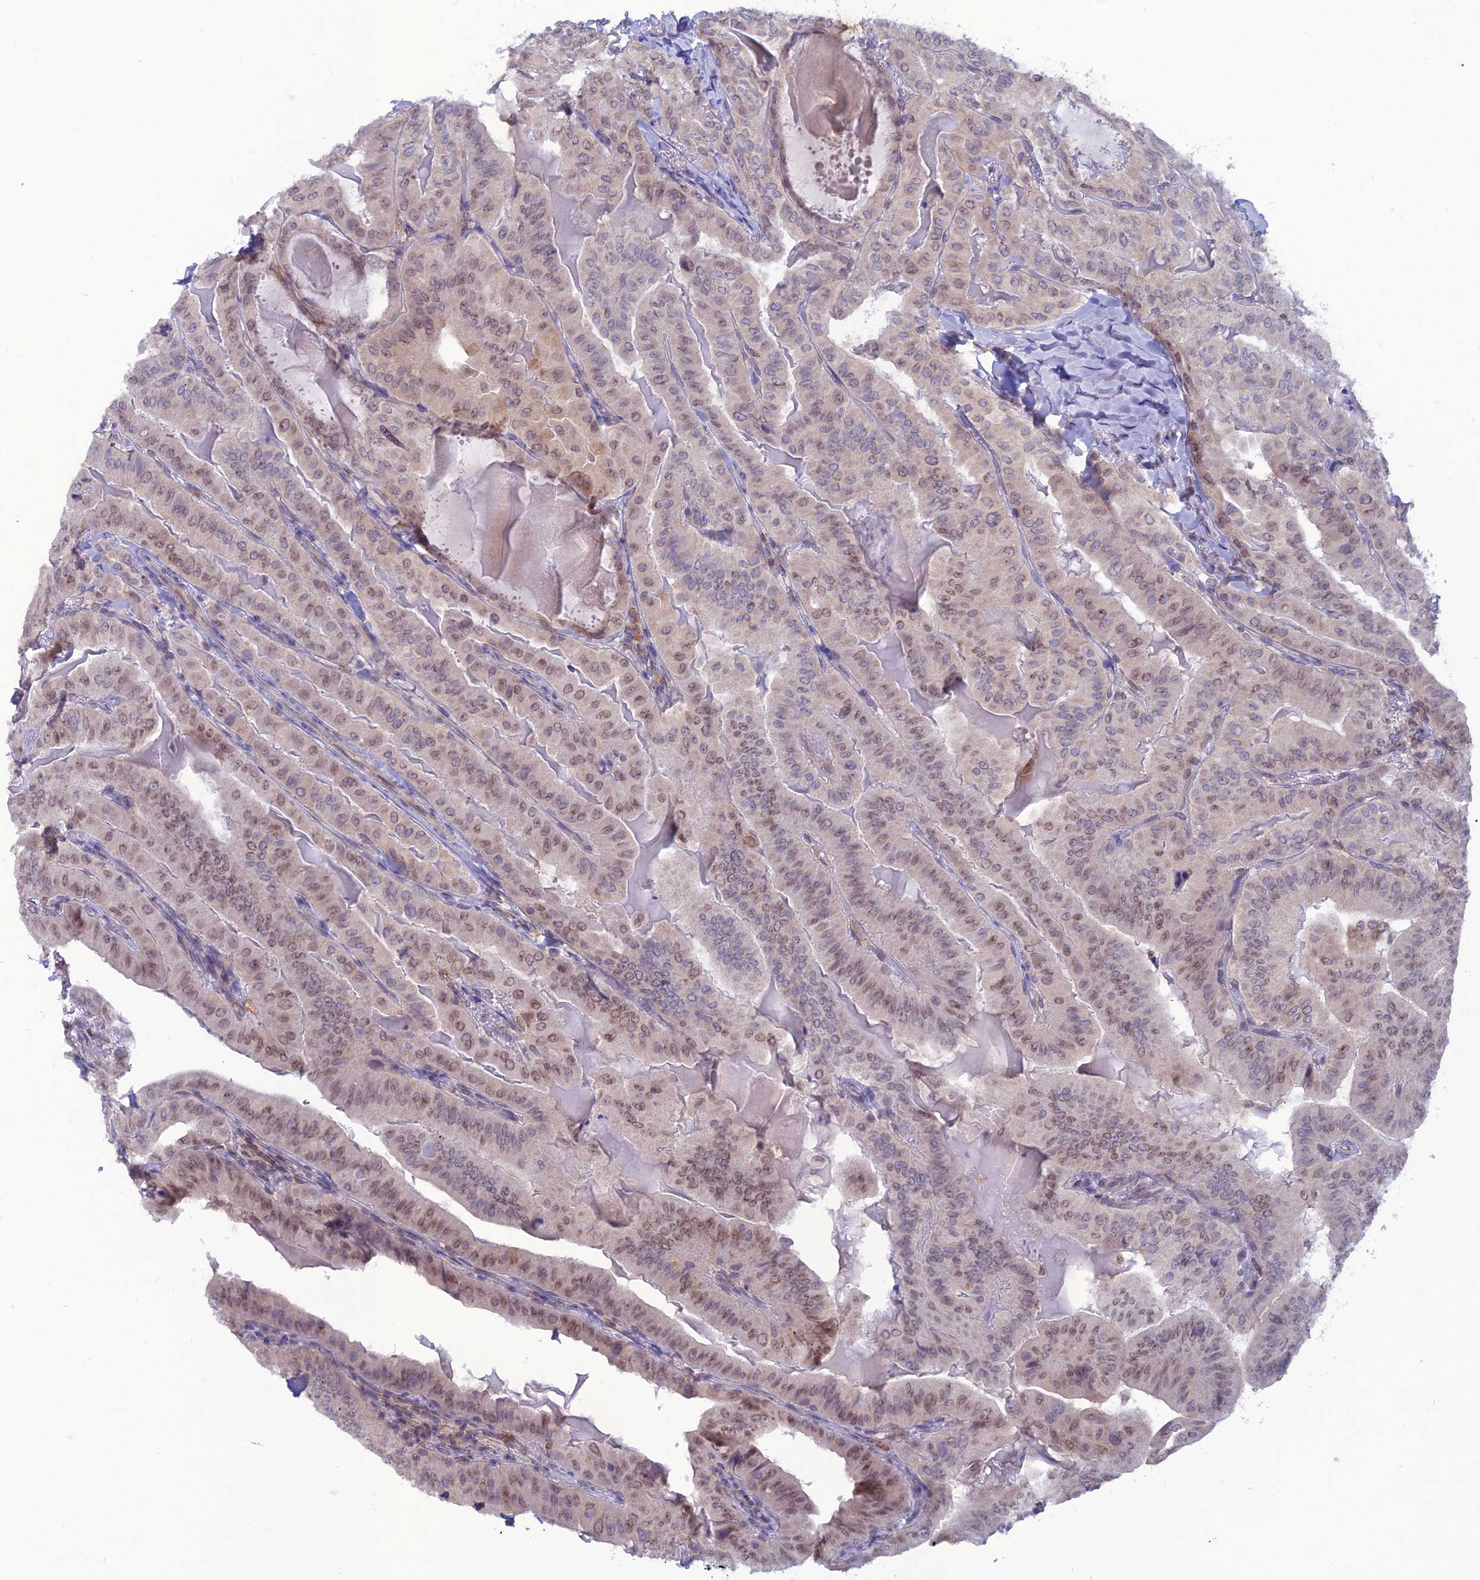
{"staining": {"intensity": "weak", "quantity": "25%-75%", "location": "cytoplasmic/membranous,nuclear"}, "tissue": "thyroid cancer", "cell_type": "Tumor cells", "image_type": "cancer", "snomed": [{"axis": "morphology", "description": "Papillary adenocarcinoma, NOS"}, {"axis": "topography", "description": "Thyroid gland"}], "caption": "Human thyroid papillary adenocarcinoma stained with a protein marker reveals weak staining in tumor cells.", "gene": "WDR46", "patient": {"sex": "female", "age": 68}}